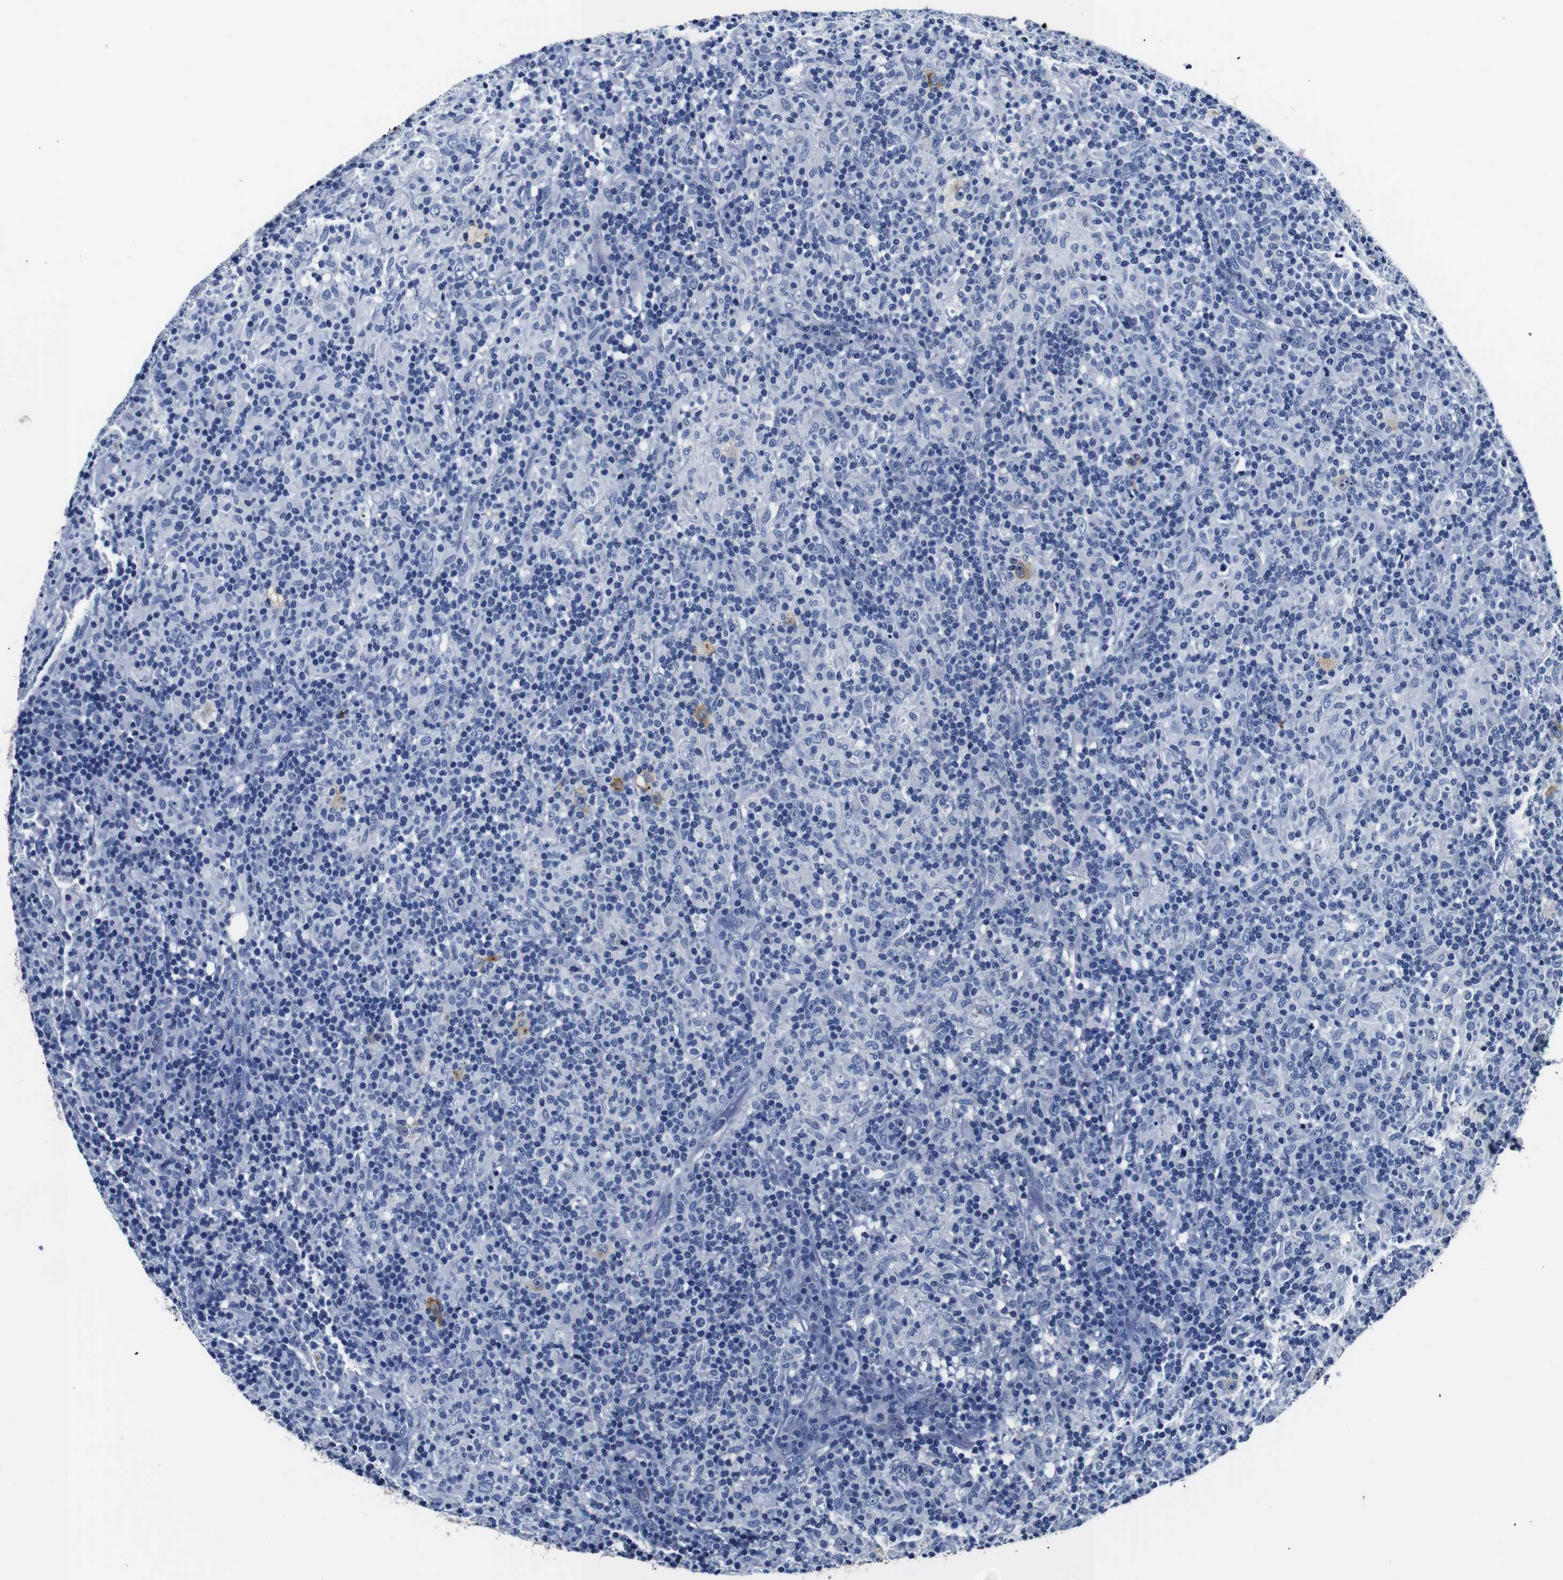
{"staining": {"intensity": "negative", "quantity": "none", "location": "none"}, "tissue": "lymphoma", "cell_type": "Tumor cells", "image_type": "cancer", "snomed": [{"axis": "morphology", "description": "Hodgkin's disease, NOS"}, {"axis": "topography", "description": "Lymph node"}], "caption": "Immunohistochemical staining of lymphoma displays no significant positivity in tumor cells.", "gene": "GAP43", "patient": {"sex": "male", "age": 70}}